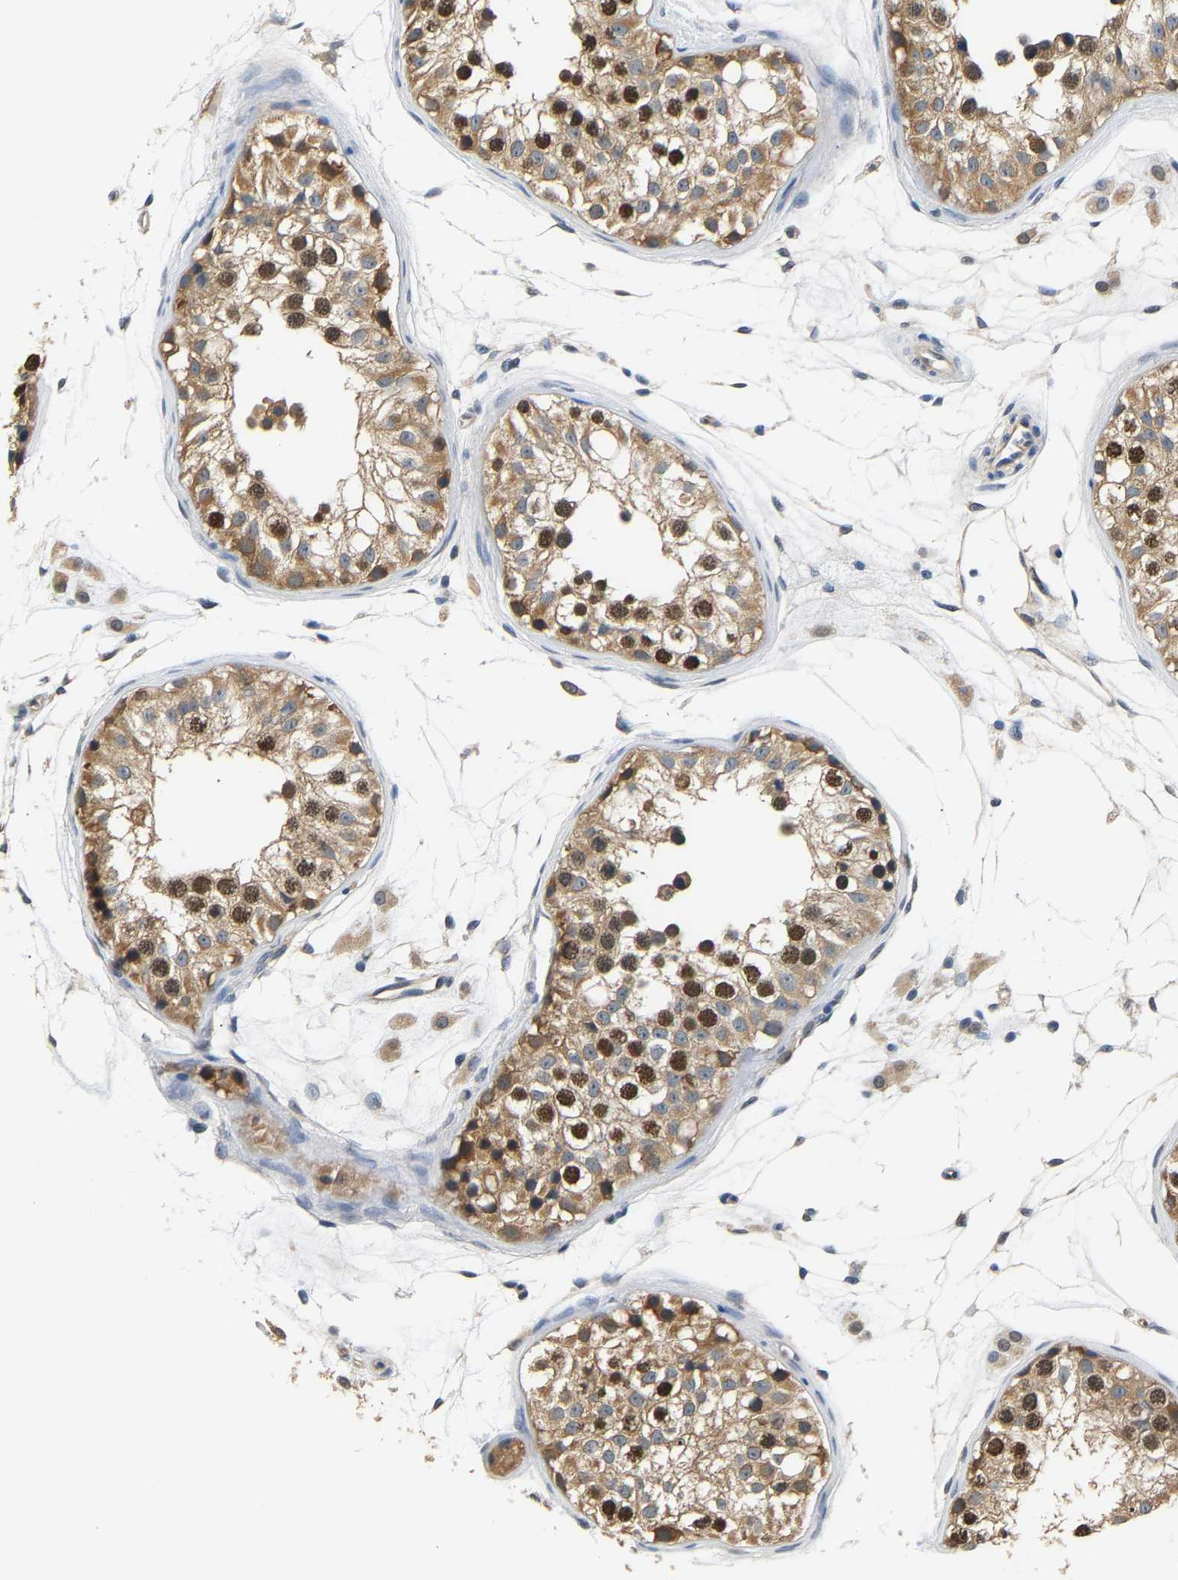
{"staining": {"intensity": "moderate", "quantity": ">75%", "location": "cytoplasmic/membranous,nuclear"}, "tissue": "testis", "cell_type": "Cells in seminiferous ducts", "image_type": "normal", "snomed": [{"axis": "morphology", "description": "Normal tissue, NOS"}, {"axis": "morphology", "description": "Adenocarcinoma, metastatic, NOS"}, {"axis": "topography", "description": "Testis"}], "caption": "Protein analysis of benign testis reveals moderate cytoplasmic/membranous,nuclear expression in about >75% of cells in seminiferous ducts. Using DAB (3,3'-diaminobenzidine) (brown) and hematoxylin (blue) stains, captured at high magnification using brightfield microscopy.", "gene": "ARHGEF12", "patient": {"sex": "male", "age": 26}}